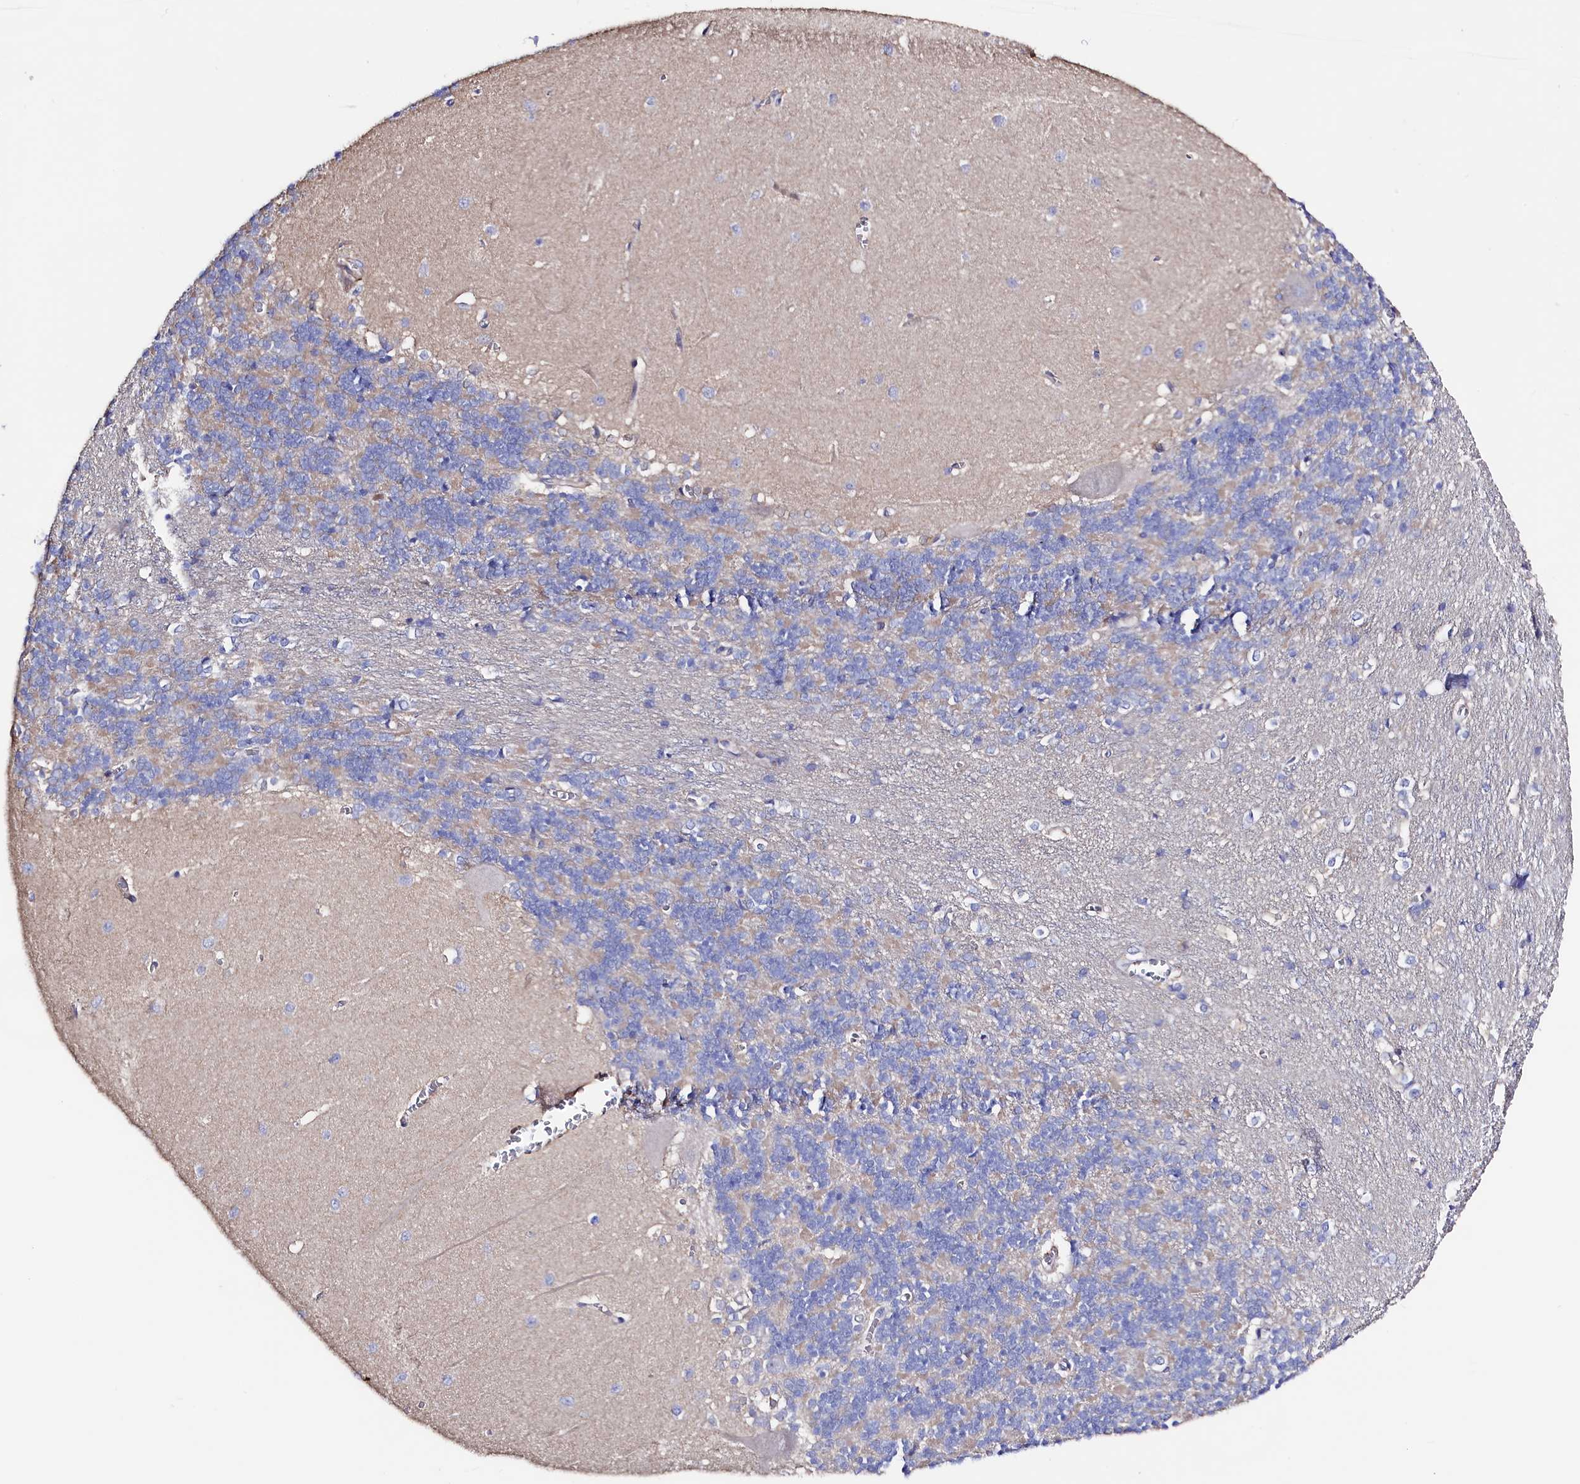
{"staining": {"intensity": "negative", "quantity": "none", "location": "none"}, "tissue": "cerebellum", "cell_type": "Cells in granular layer", "image_type": "normal", "snomed": [{"axis": "morphology", "description": "Normal tissue, NOS"}, {"axis": "topography", "description": "Cerebellum"}], "caption": "Cerebellum was stained to show a protein in brown. There is no significant expression in cells in granular layer. (DAB immunohistochemistry (IHC), high magnification).", "gene": "WNT8A", "patient": {"sex": "male", "age": 37}}